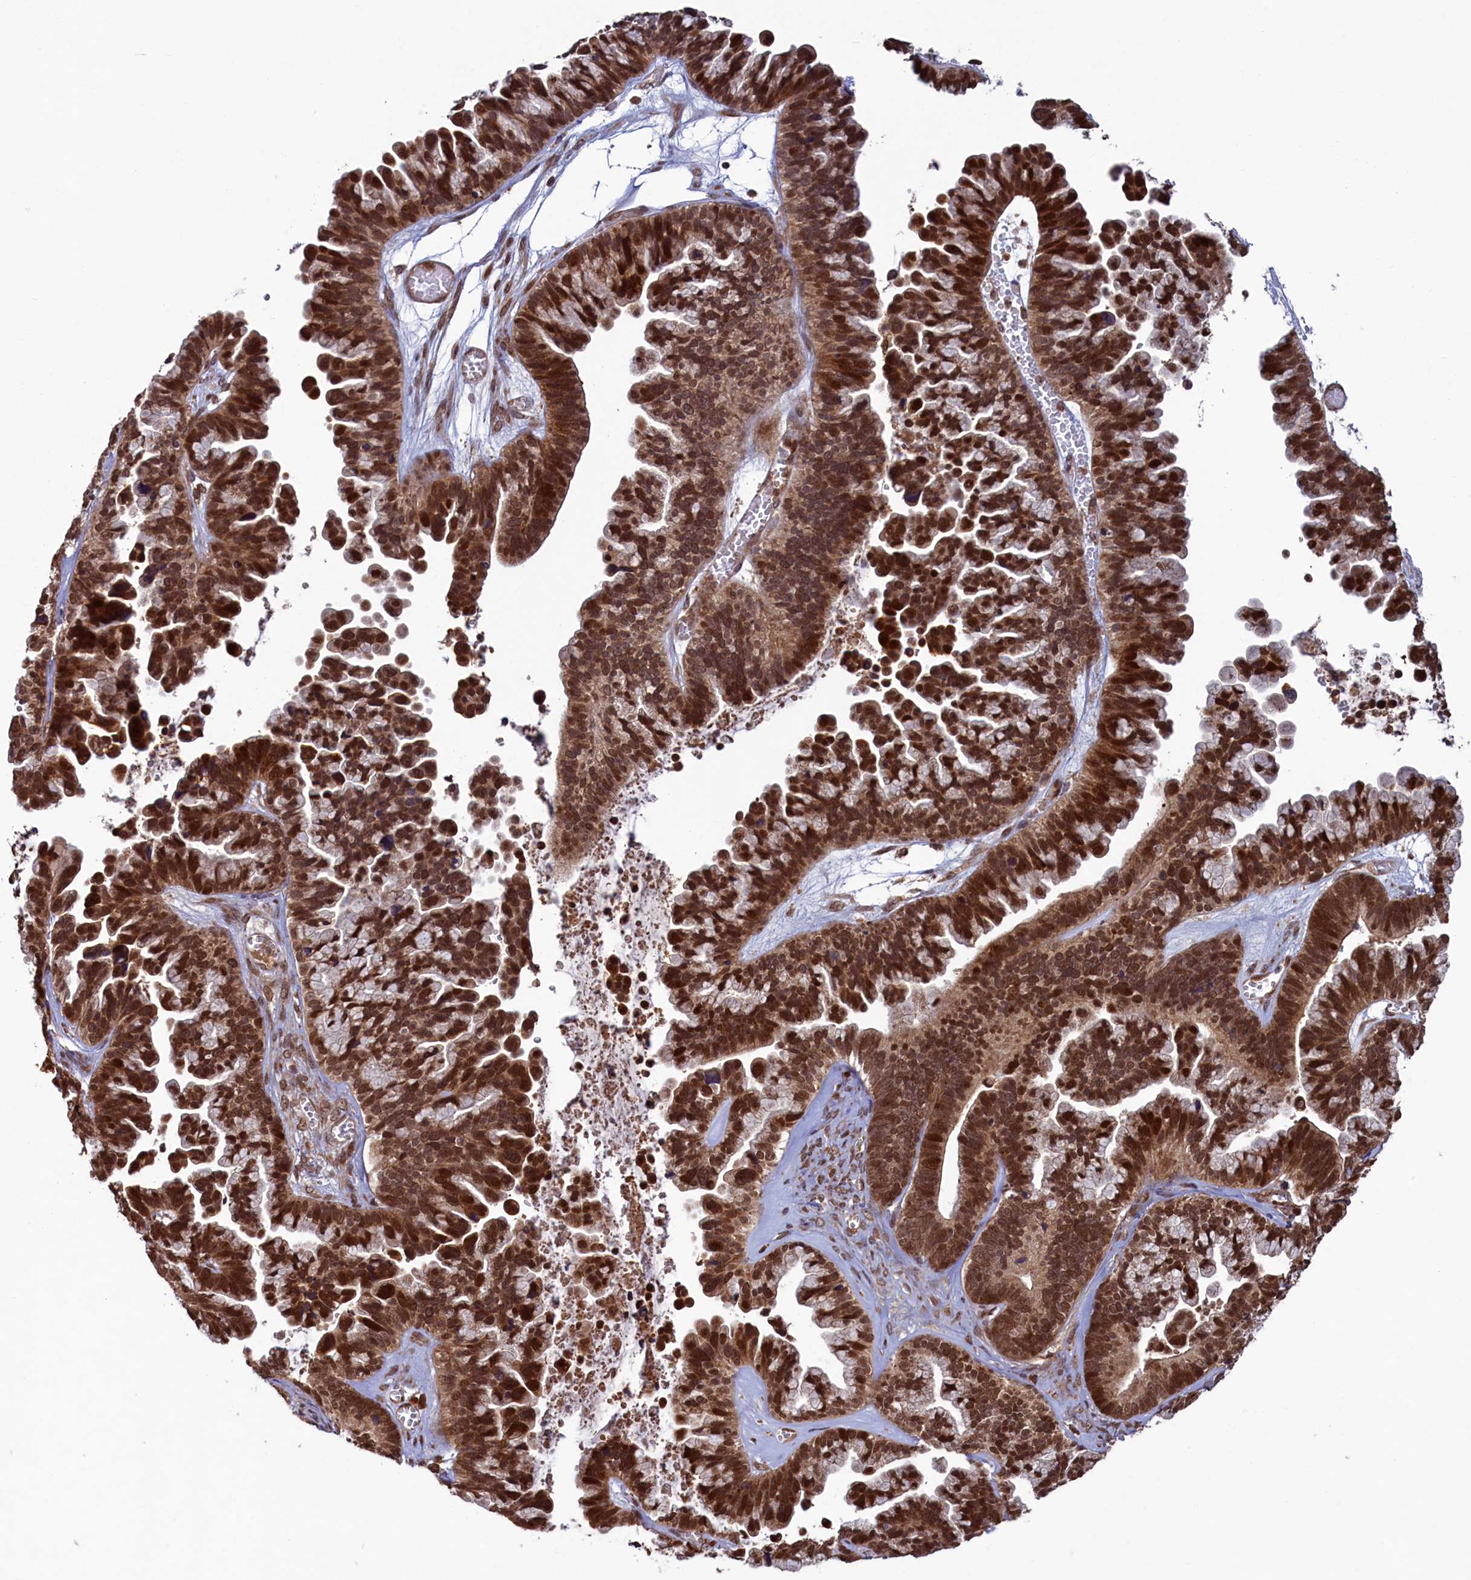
{"staining": {"intensity": "strong", "quantity": ">75%", "location": "nuclear"}, "tissue": "ovarian cancer", "cell_type": "Tumor cells", "image_type": "cancer", "snomed": [{"axis": "morphology", "description": "Cystadenocarcinoma, serous, NOS"}, {"axis": "topography", "description": "Ovary"}], "caption": "IHC image of neoplastic tissue: ovarian cancer (serous cystadenocarcinoma) stained using immunohistochemistry (IHC) reveals high levels of strong protein expression localized specifically in the nuclear of tumor cells, appearing as a nuclear brown color.", "gene": "NAE1", "patient": {"sex": "female", "age": 56}}